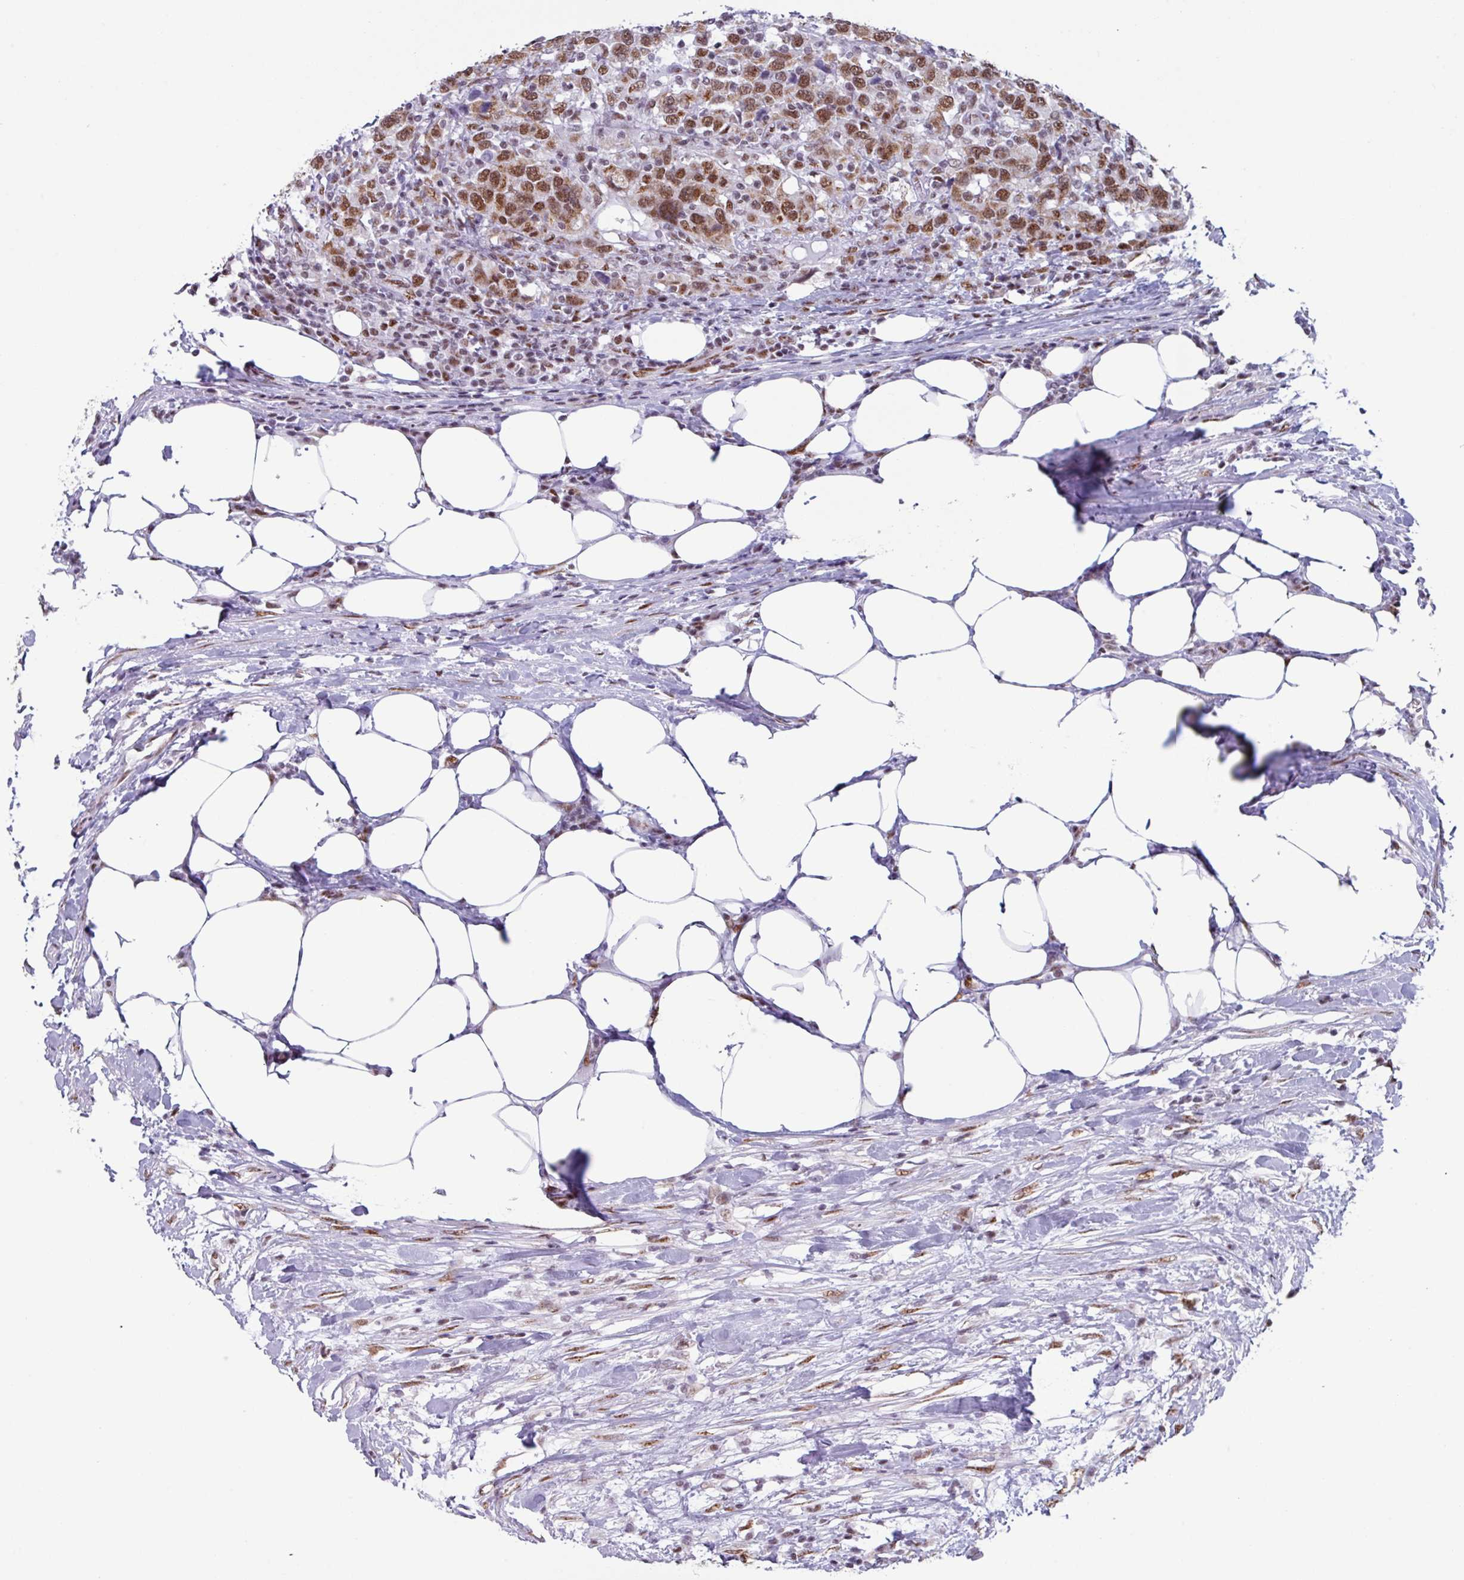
{"staining": {"intensity": "moderate", "quantity": ">75%", "location": "nuclear"}, "tissue": "urothelial cancer", "cell_type": "Tumor cells", "image_type": "cancer", "snomed": [{"axis": "morphology", "description": "Urothelial carcinoma, High grade"}, {"axis": "topography", "description": "Urinary bladder"}], "caption": "Protein staining displays moderate nuclear expression in about >75% of tumor cells in high-grade urothelial carcinoma.", "gene": "PUF60", "patient": {"sex": "male", "age": 61}}